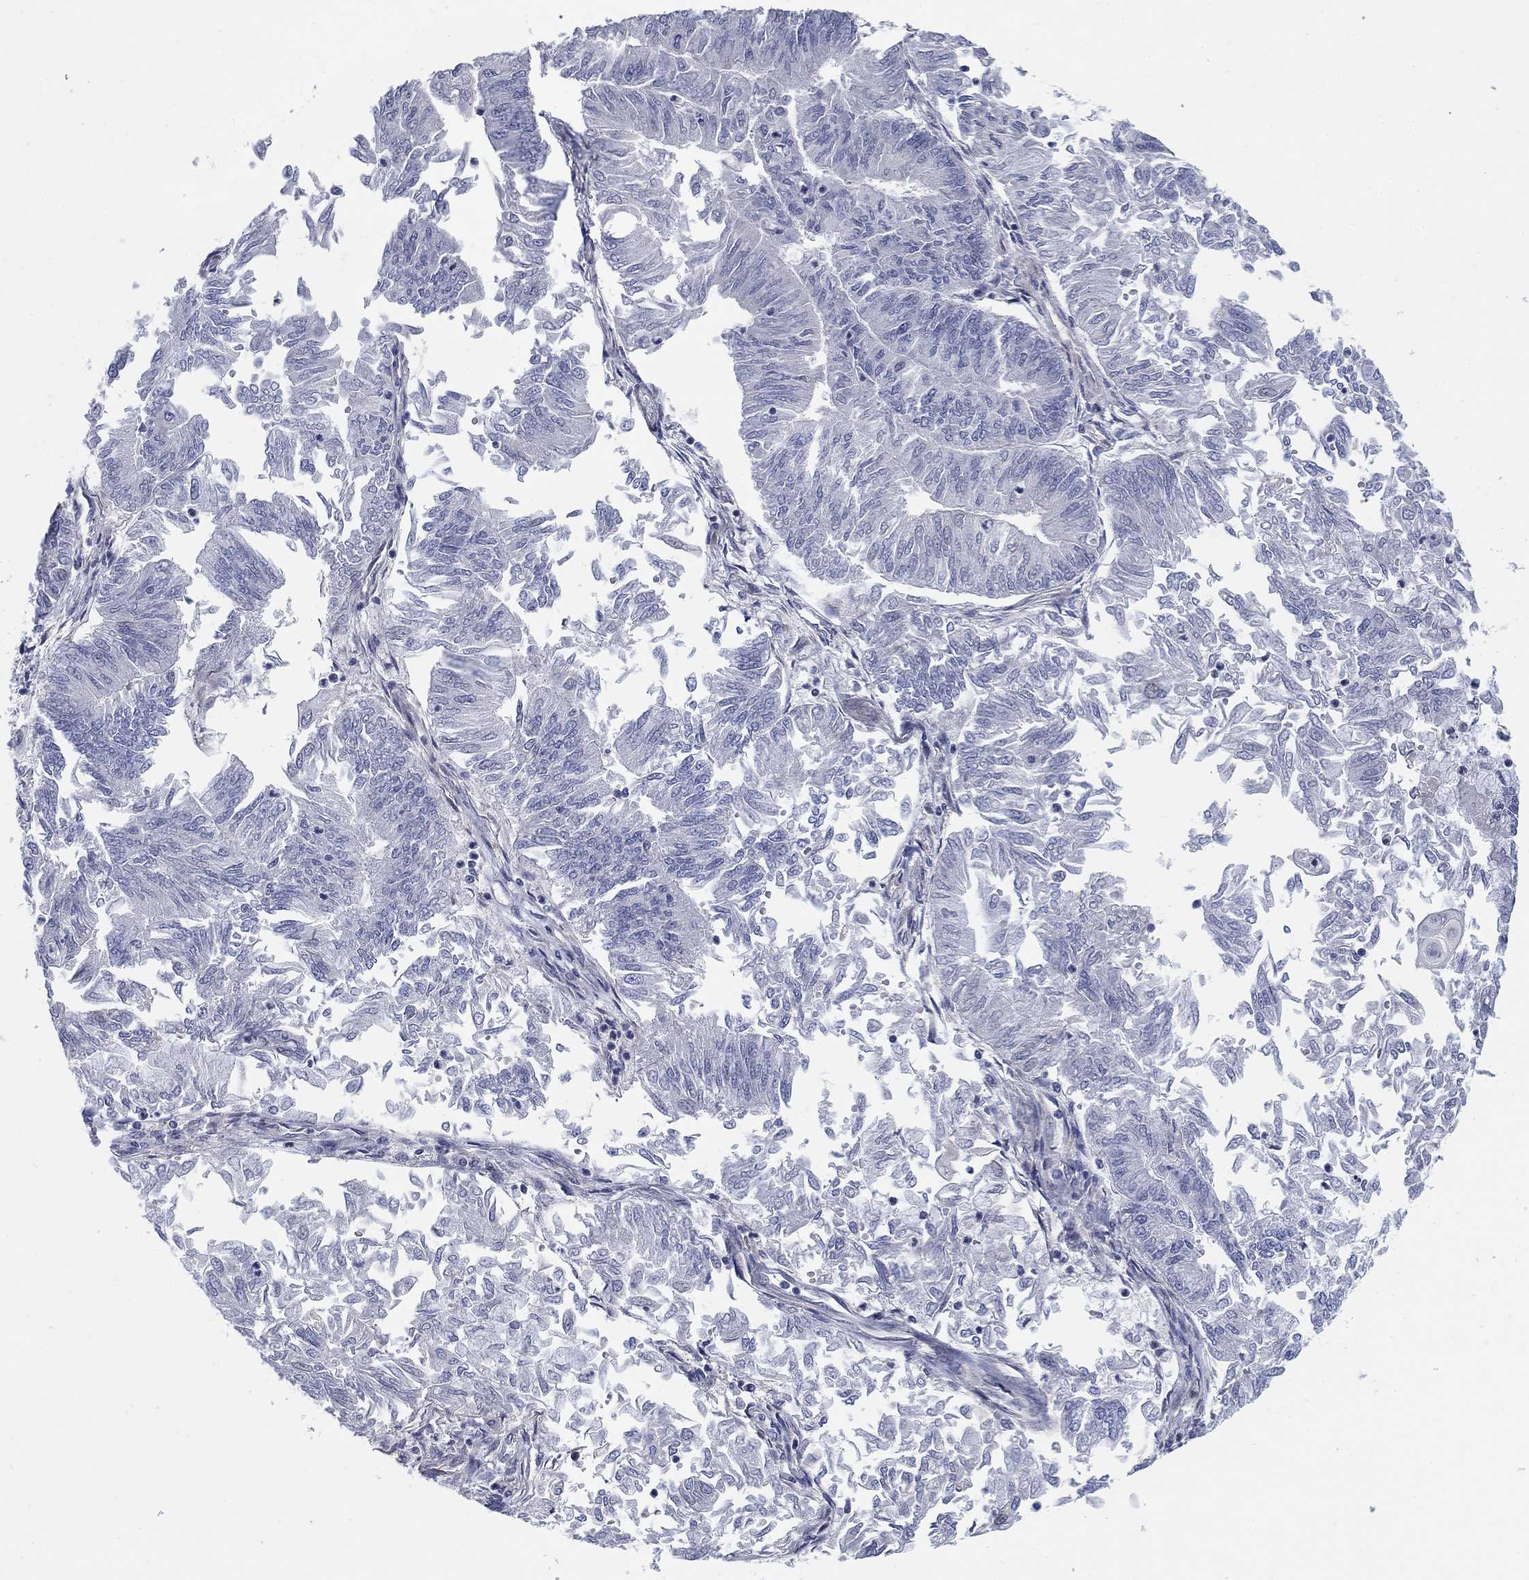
{"staining": {"intensity": "negative", "quantity": "none", "location": "none"}, "tissue": "endometrial cancer", "cell_type": "Tumor cells", "image_type": "cancer", "snomed": [{"axis": "morphology", "description": "Adenocarcinoma, NOS"}, {"axis": "topography", "description": "Endometrium"}], "caption": "The histopathology image demonstrates no significant expression in tumor cells of endometrial cancer (adenocarcinoma).", "gene": "HEATR4", "patient": {"sex": "female", "age": 59}}